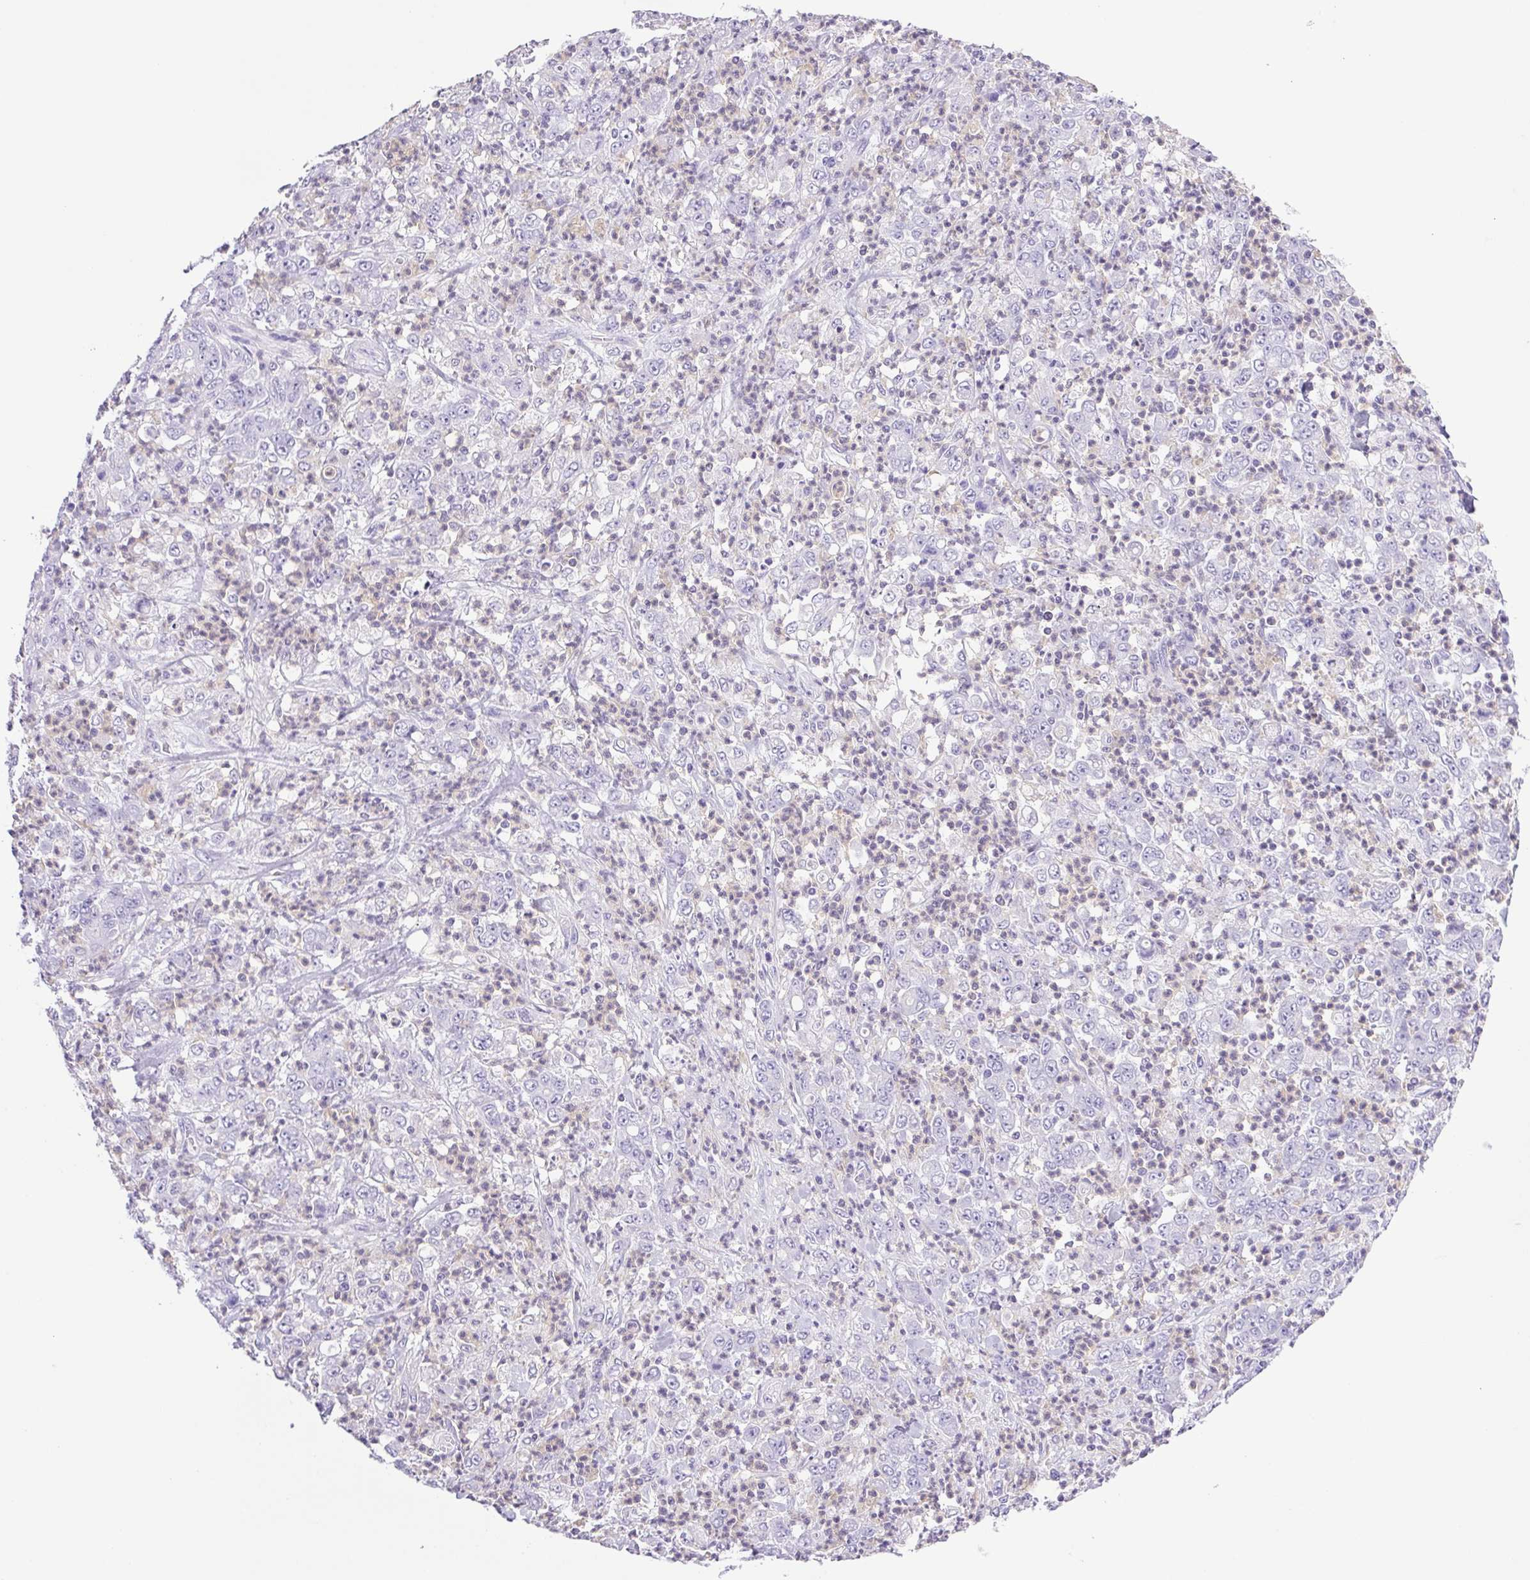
{"staining": {"intensity": "negative", "quantity": "none", "location": "none"}, "tissue": "stomach cancer", "cell_type": "Tumor cells", "image_type": "cancer", "snomed": [{"axis": "morphology", "description": "Adenocarcinoma, NOS"}, {"axis": "topography", "description": "Stomach, lower"}], "caption": "The IHC micrograph has no significant expression in tumor cells of stomach cancer tissue.", "gene": "SYNPR", "patient": {"sex": "female", "age": 71}}